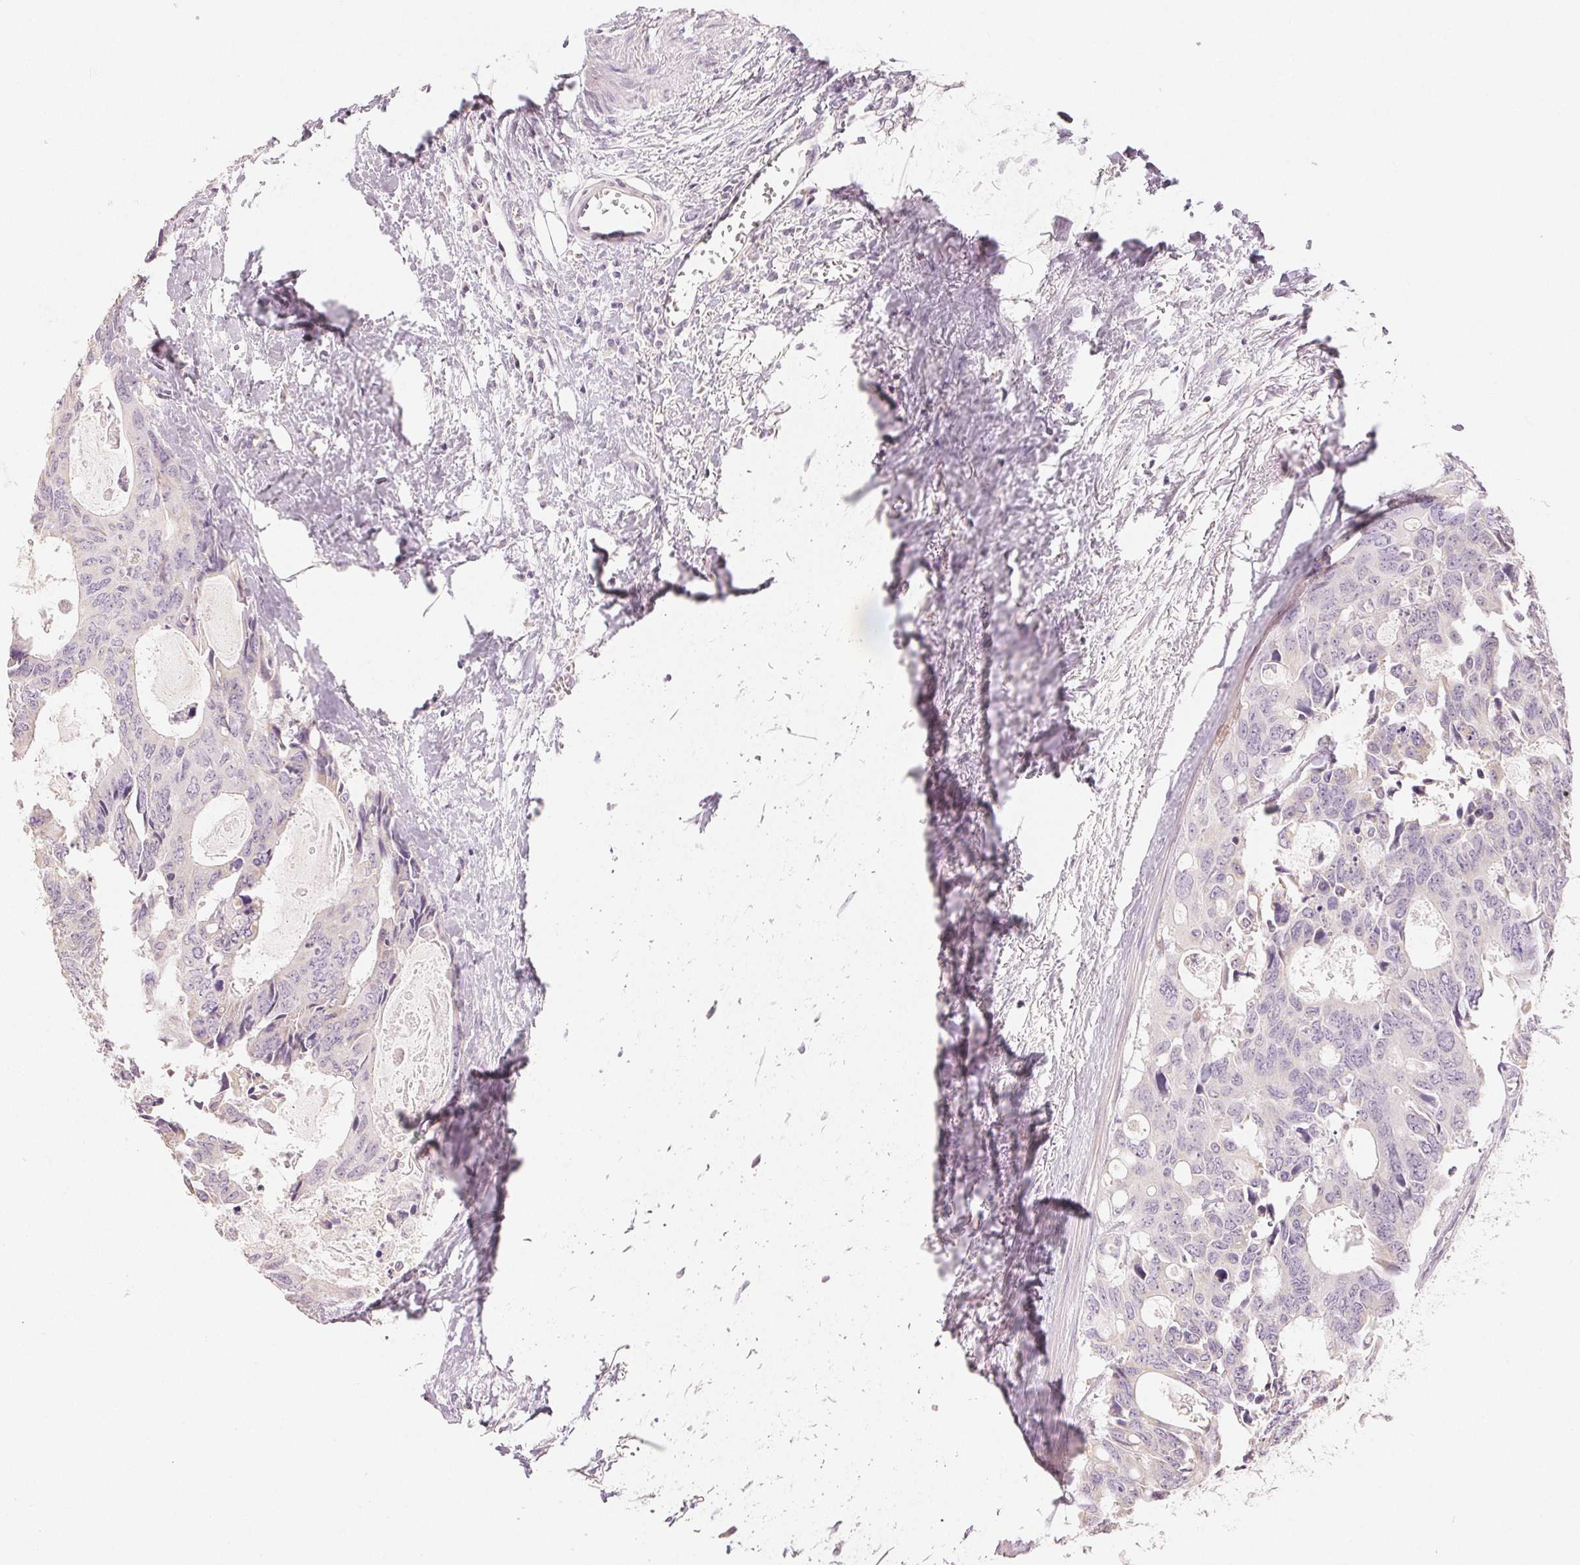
{"staining": {"intensity": "negative", "quantity": "none", "location": "none"}, "tissue": "colorectal cancer", "cell_type": "Tumor cells", "image_type": "cancer", "snomed": [{"axis": "morphology", "description": "Adenocarcinoma, NOS"}, {"axis": "topography", "description": "Rectum"}], "caption": "Tumor cells are negative for protein expression in human colorectal cancer (adenocarcinoma).", "gene": "LVRN", "patient": {"sex": "male", "age": 76}}